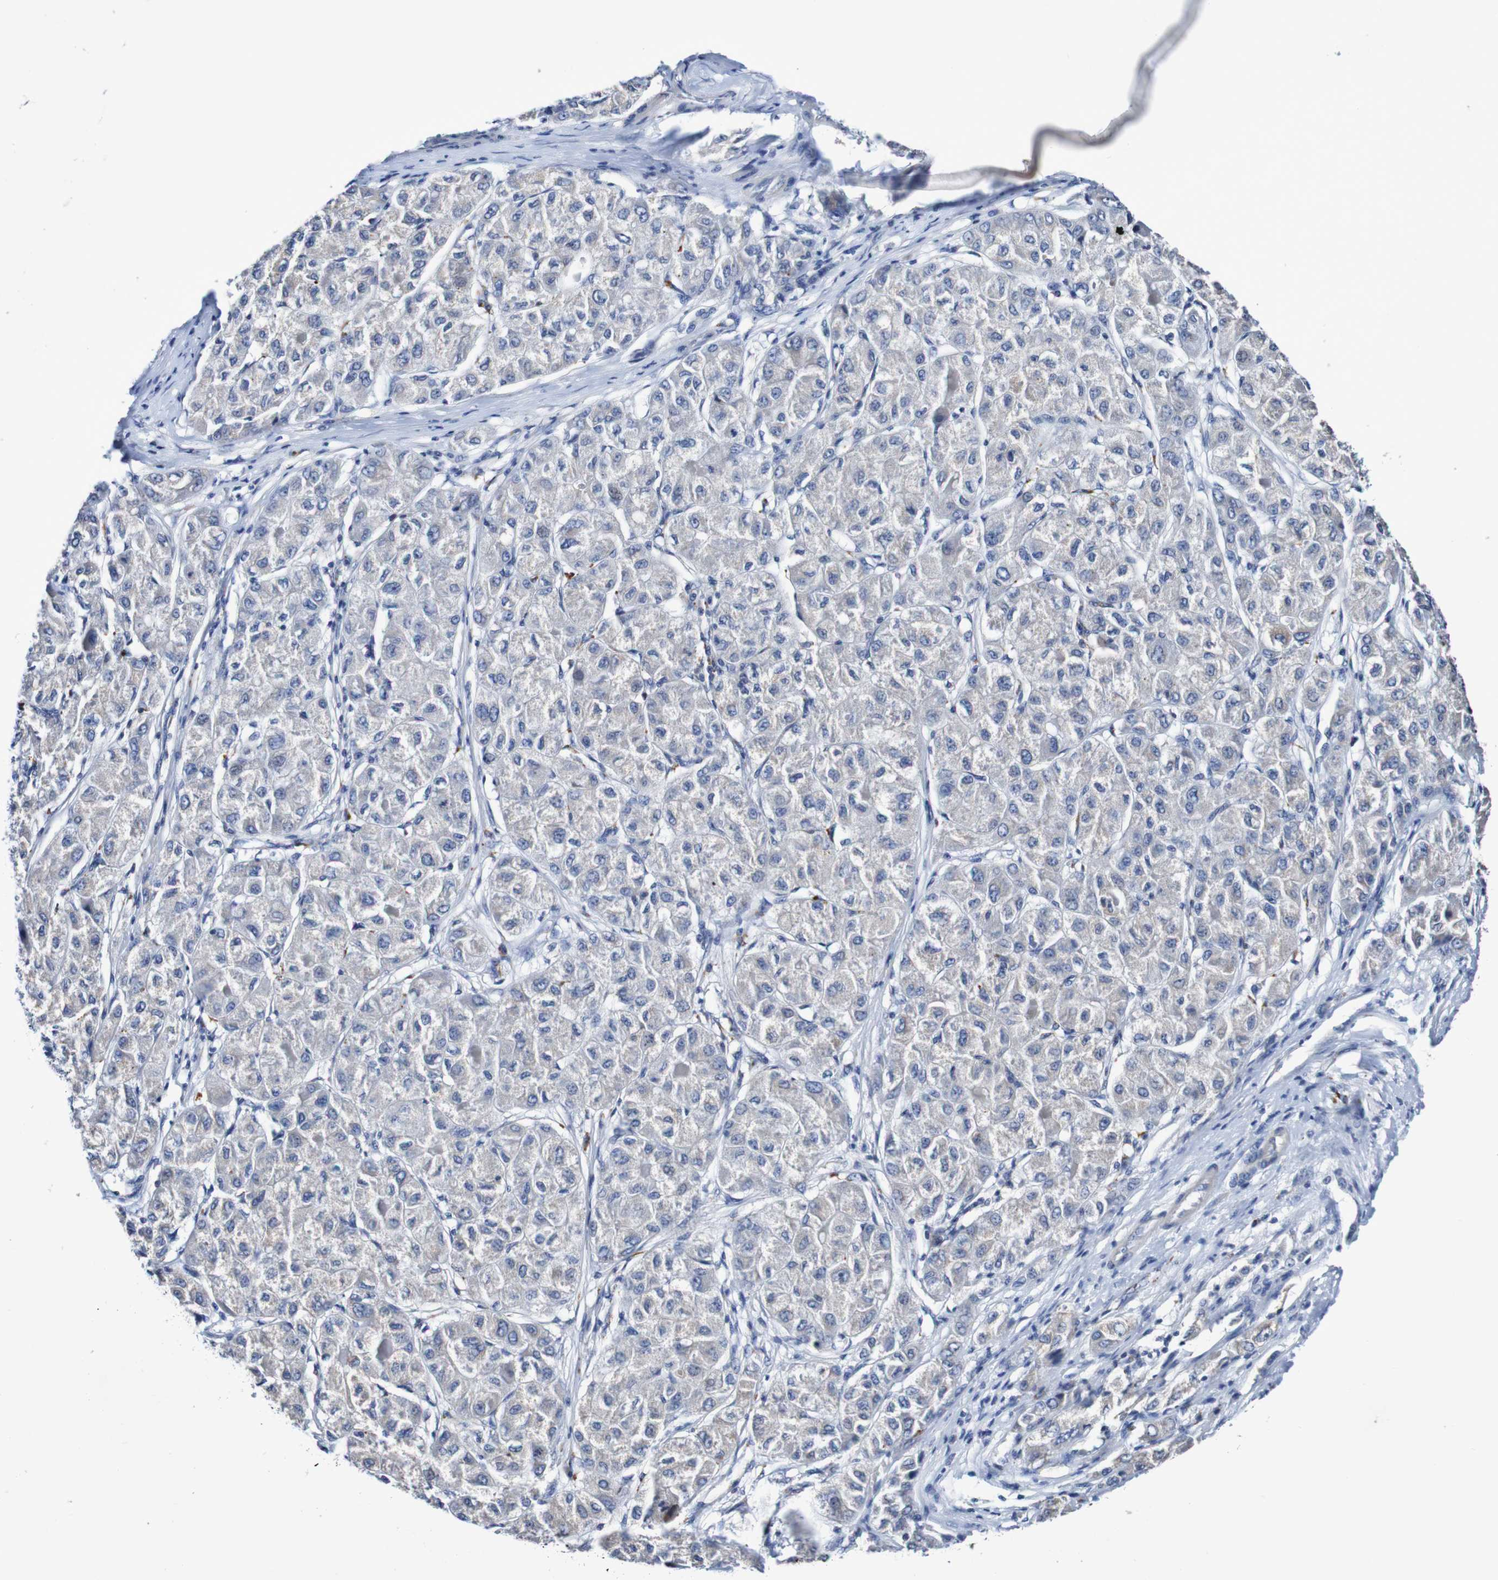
{"staining": {"intensity": "negative", "quantity": "none", "location": "none"}, "tissue": "liver cancer", "cell_type": "Tumor cells", "image_type": "cancer", "snomed": [{"axis": "morphology", "description": "Carcinoma, Hepatocellular, NOS"}, {"axis": "topography", "description": "Liver"}], "caption": "IHC histopathology image of hepatocellular carcinoma (liver) stained for a protein (brown), which shows no positivity in tumor cells. (DAB (3,3'-diaminobenzidine) immunohistochemistry (IHC), high magnification).", "gene": "ACVR1C", "patient": {"sex": "male", "age": 80}}